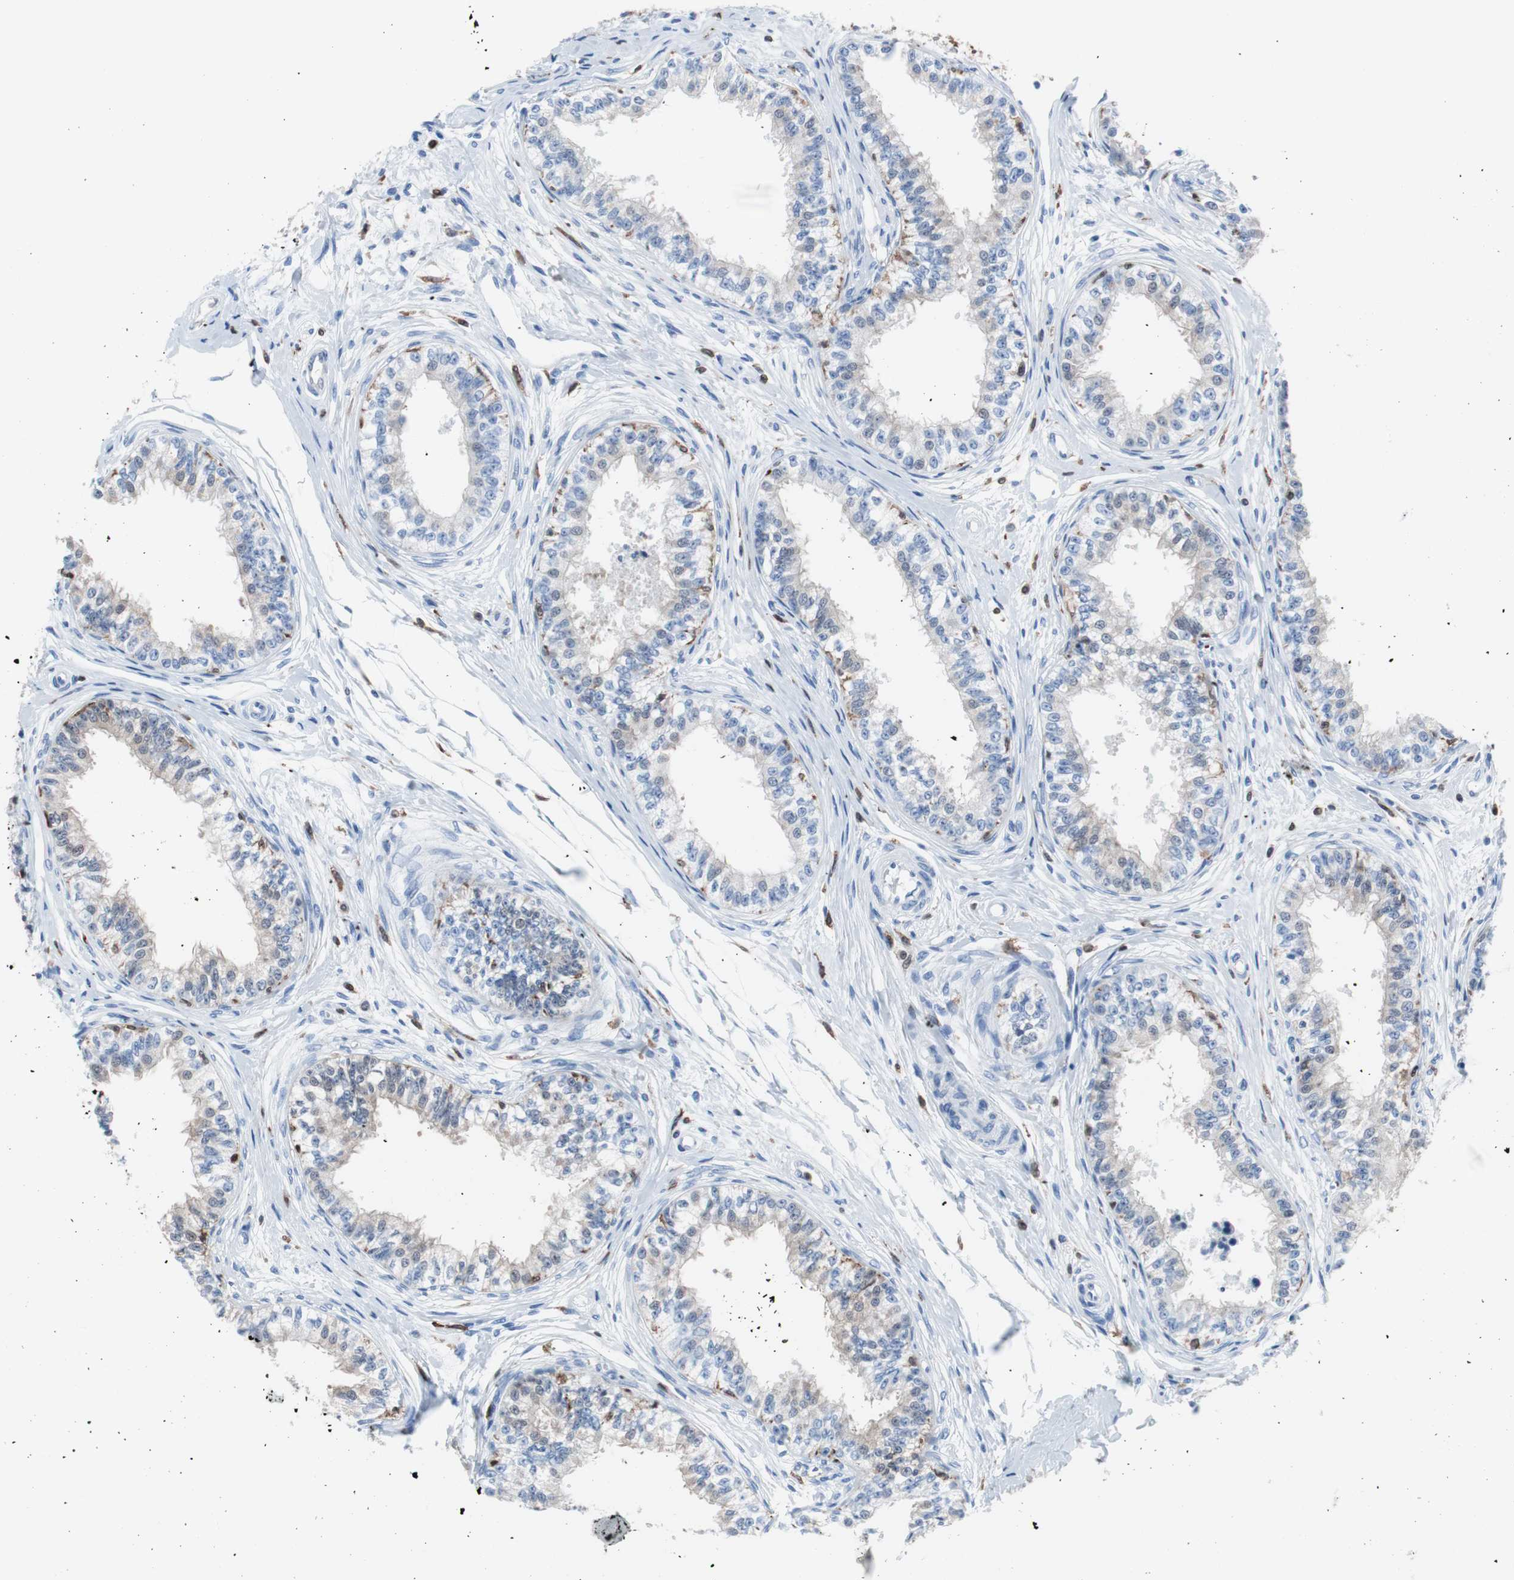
{"staining": {"intensity": "strong", "quantity": ">75%", "location": "cytoplasmic/membranous"}, "tissue": "epididymis", "cell_type": "Glandular cells", "image_type": "normal", "snomed": [{"axis": "morphology", "description": "Normal tissue, NOS"}, {"axis": "morphology", "description": "Adenocarcinoma, metastatic, NOS"}, {"axis": "topography", "description": "Testis"}, {"axis": "topography", "description": "Epididymis"}], "caption": "This image demonstrates unremarkable epididymis stained with immunohistochemistry to label a protein in brown. The cytoplasmic/membranous of glandular cells show strong positivity for the protein. Nuclei are counter-stained blue.", "gene": "SYK", "patient": {"sex": "male", "age": 26}}